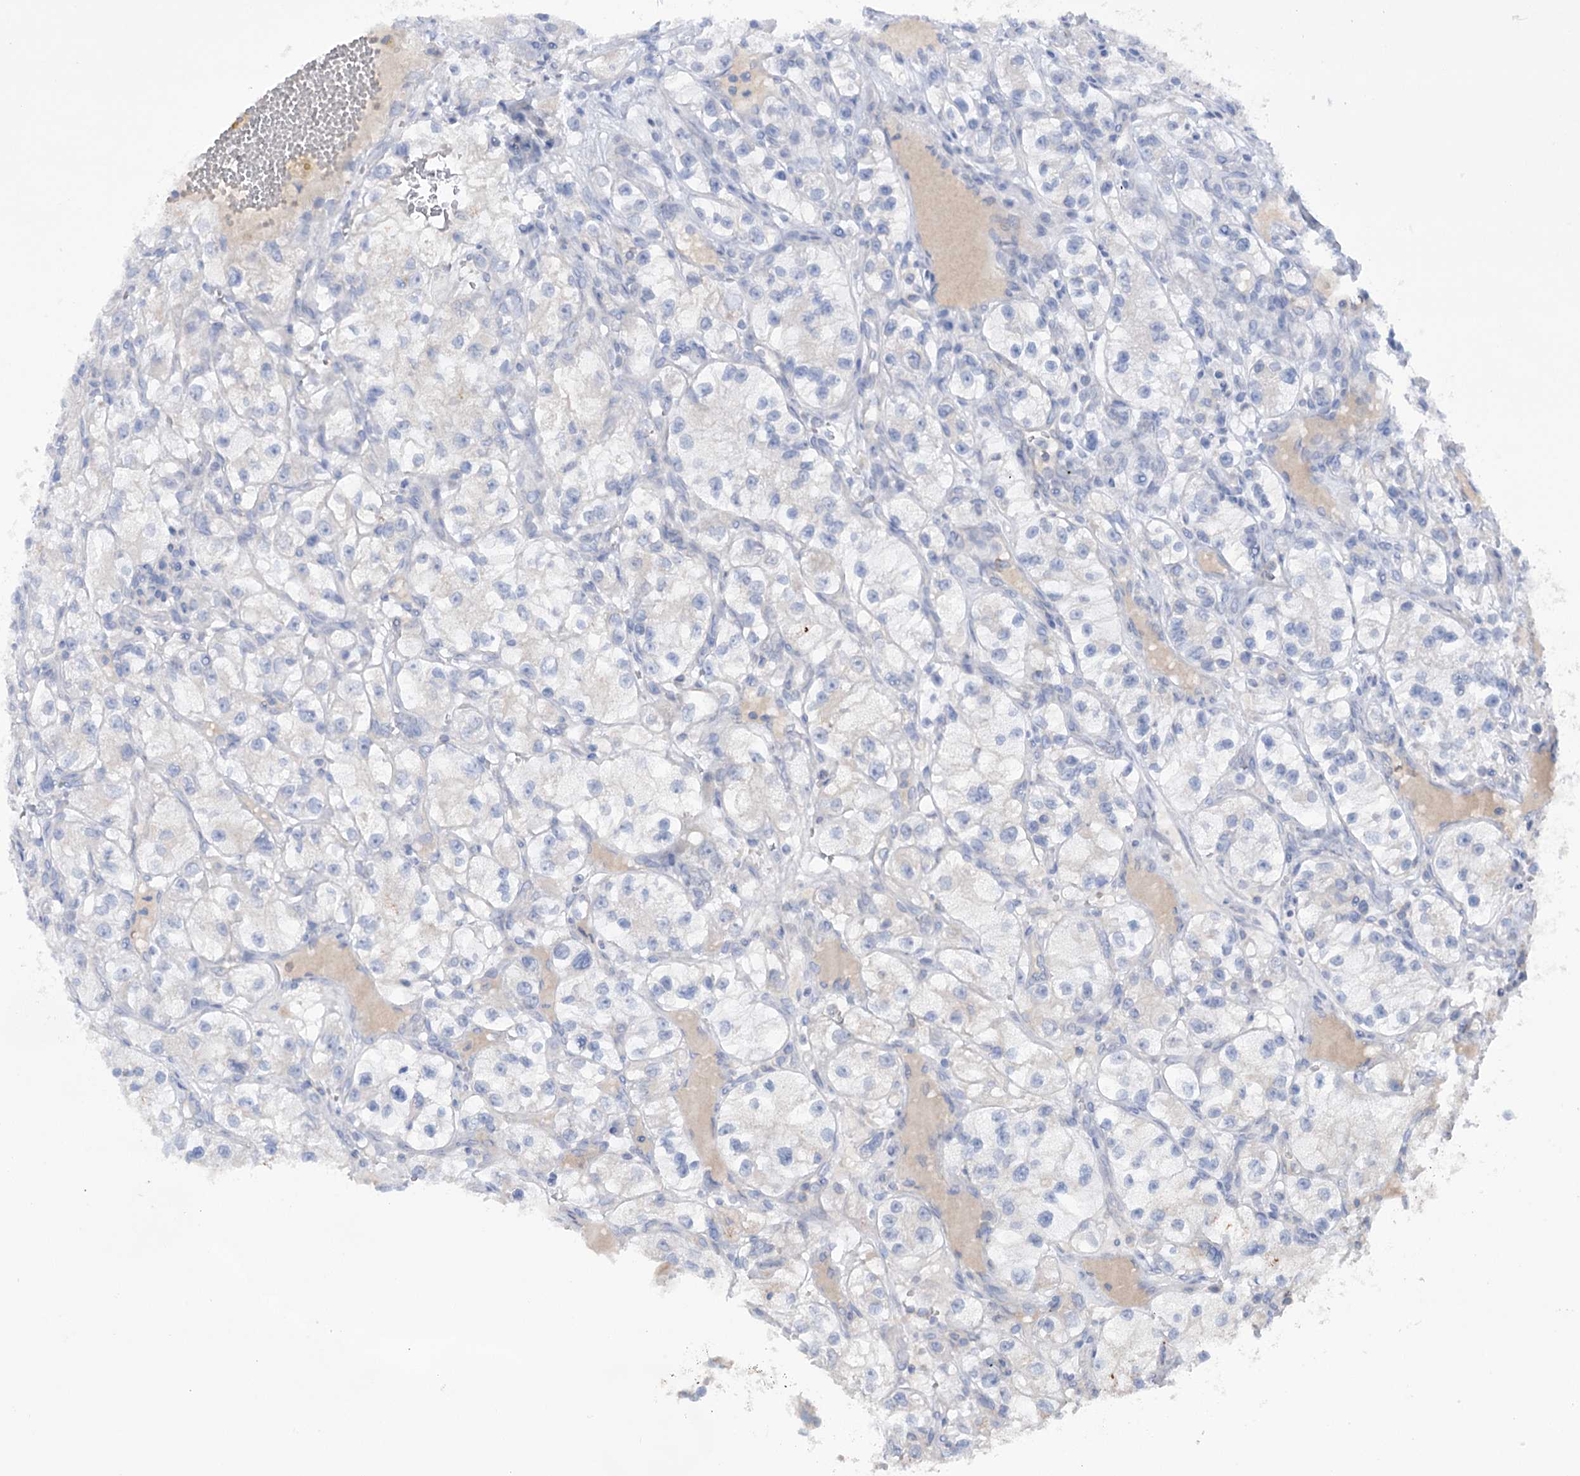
{"staining": {"intensity": "negative", "quantity": "none", "location": "none"}, "tissue": "renal cancer", "cell_type": "Tumor cells", "image_type": "cancer", "snomed": [{"axis": "morphology", "description": "Adenocarcinoma, NOS"}, {"axis": "topography", "description": "Kidney"}], "caption": "A histopathology image of renal adenocarcinoma stained for a protein demonstrates no brown staining in tumor cells.", "gene": "MTCH2", "patient": {"sex": "female", "age": 57}}